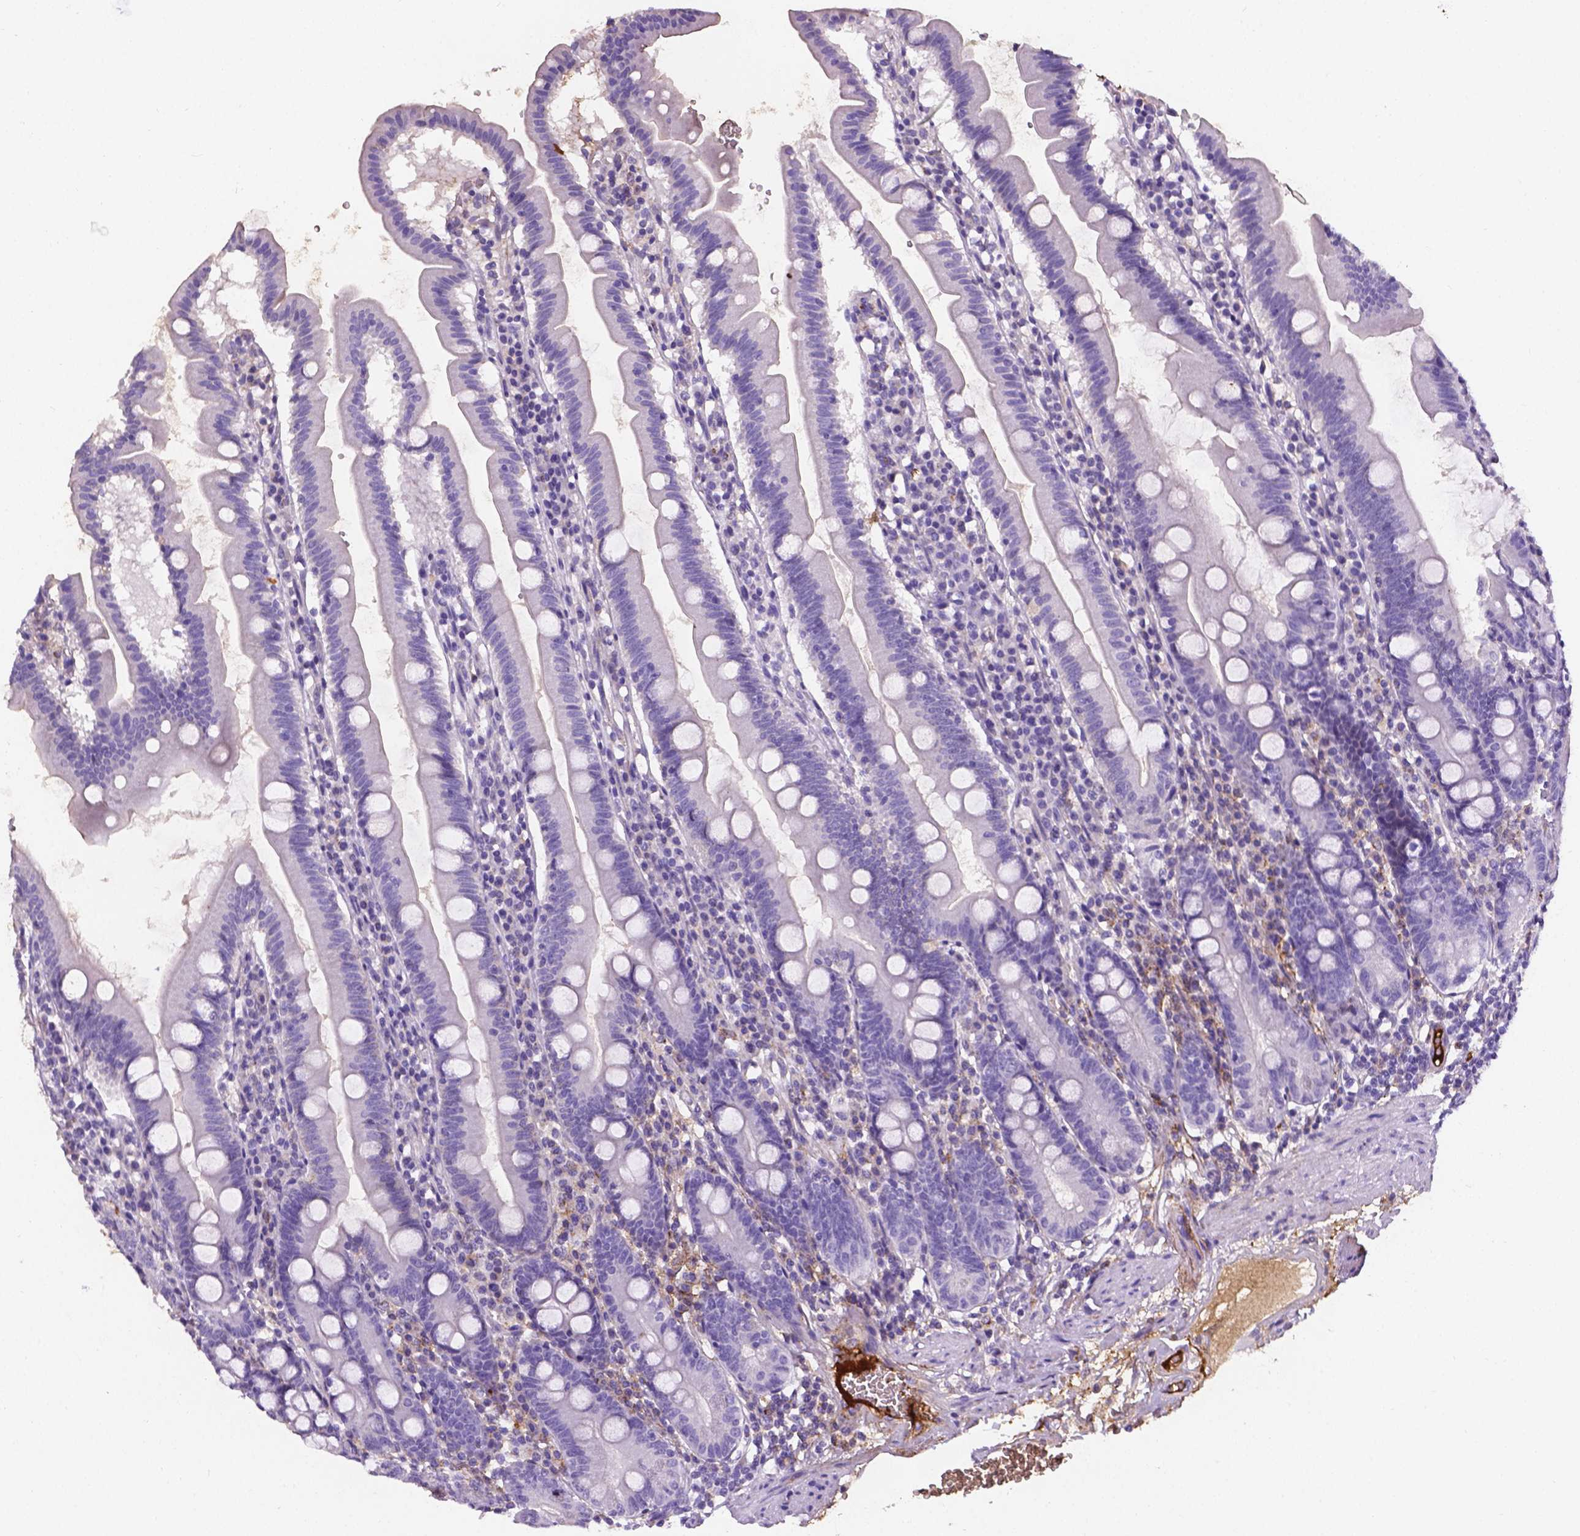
{"staining": {"intensity": "negative", "quantity": "none", "location": "none"}, "tissue": "duodenum", "cell_type": "Glandular cells", "image_type": "normal", "snomed": [{"axis": "morphology", "description": "Normal tissue, NOS"}, {"axis": "topography", "description": "Duodenum"}], "caption": "There is no significant positivity in glandular cells of duodenum. (DAB (3,3'-diaminobenzidine) IHC with hematoxylin counter stain).", "gene": "APOE", "patient": {"sex": "female", "age": 67}}